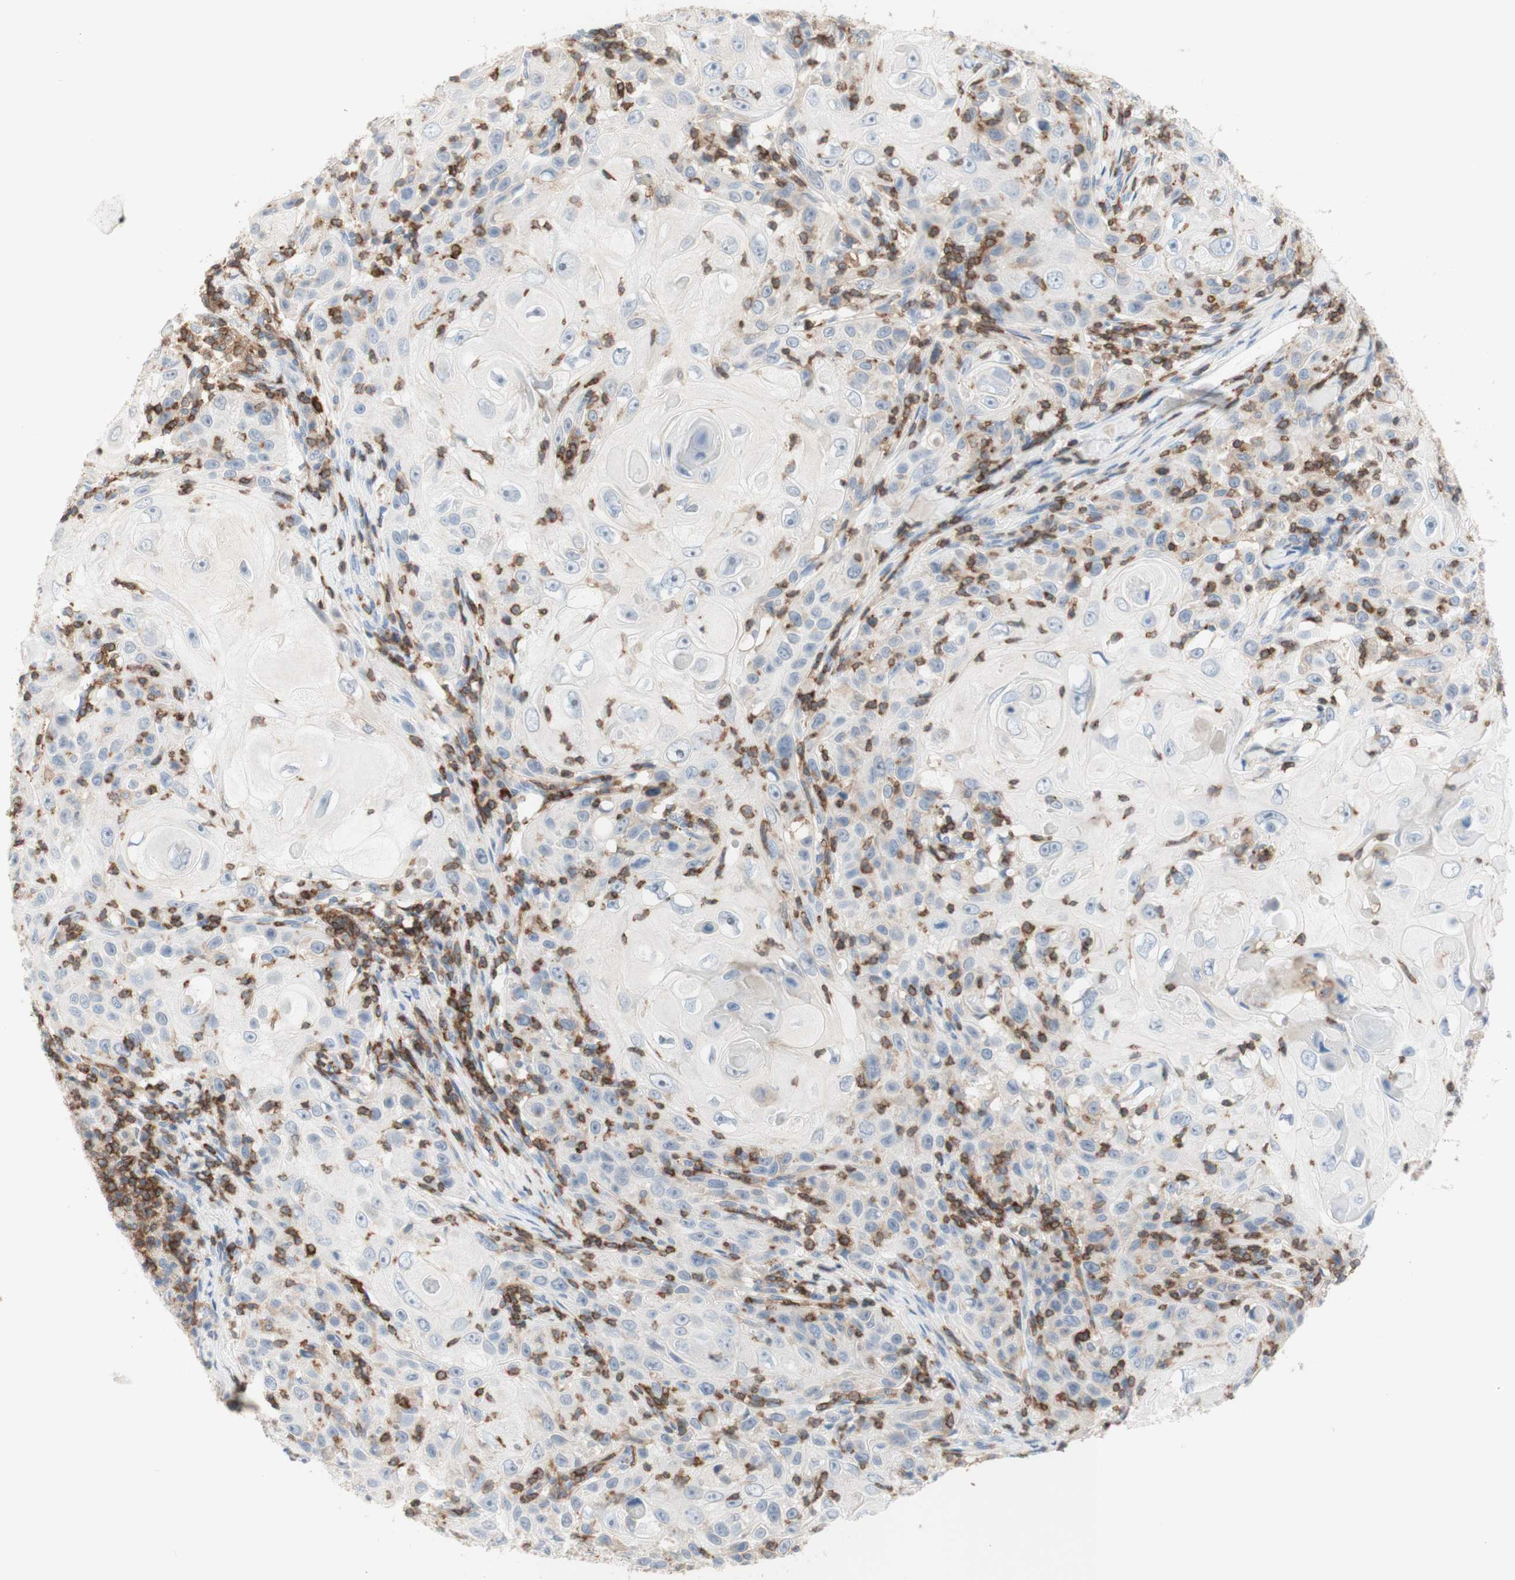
{"staining": {"intensity": "negative", "quantity": "none", "location": "none"}, "tissue": "skin cancer", "cell_type": "Tumor cells", "image_type": "cancer", "snomed": [{"axis": "morphology", "description": "Squamous cell carcinoma, NOS"}, {"axis": "topography", "description": "Skin"}], "caption": "Immunohistochemical staining of skin cancer (squamous cell carcinoma) demonstrates no significant expression in tumor cells. Brightfield microscopy of IHC stained with DAB (brown) and hematoxylin (blue), captured at high magnification.", "gene": "SPINK6", "patient": {"sex": "female", "age": 88}}